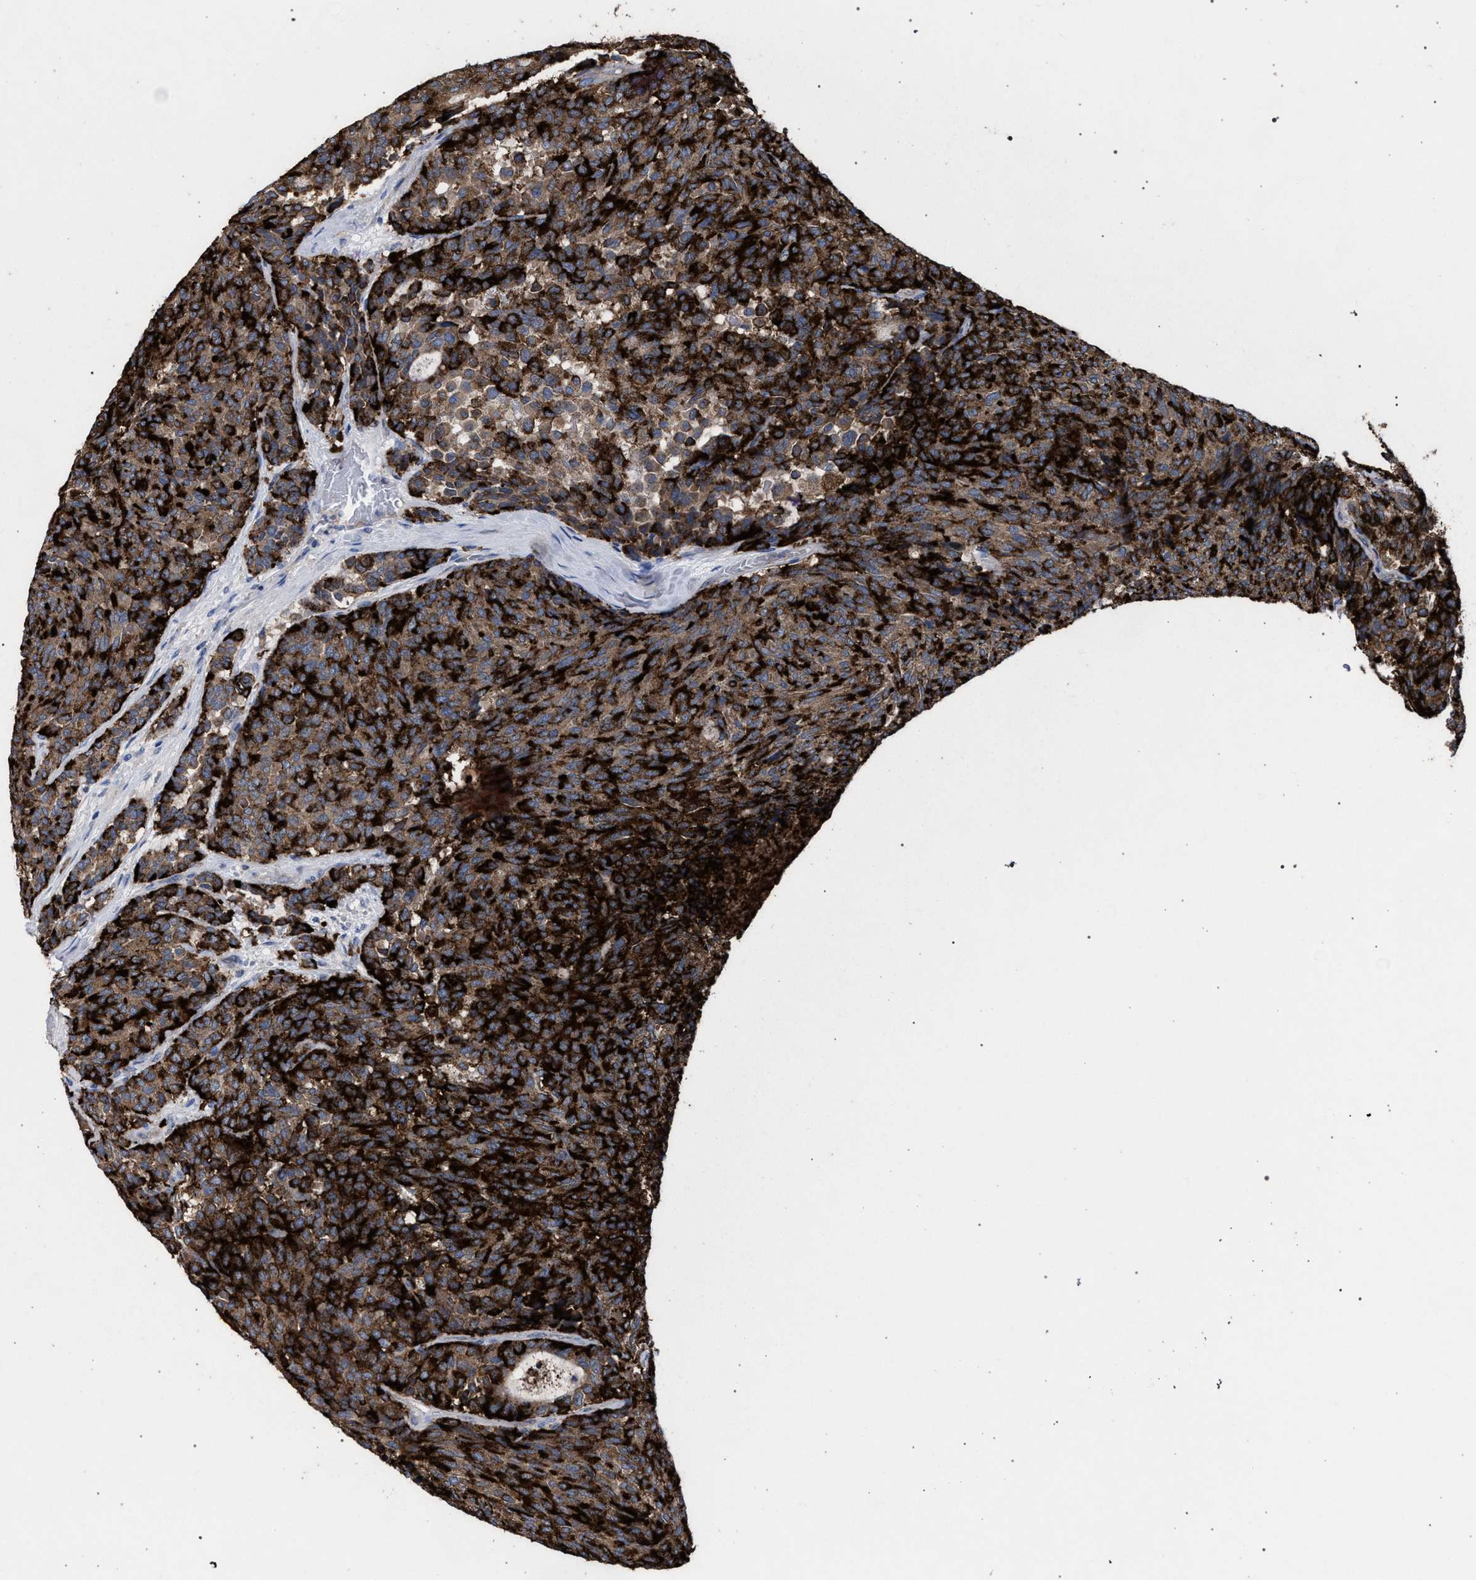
{"staining": {"intensity": "strong", "quantity": "25%-75%", "location": "cytoplasmic/membranous"}, "tissue": "carcinoid", "cell_type": "Tumor cells", "image_type": "cancer", "snomed": [{"axis": "morphology", "description": "Carcinoid, malignant, NOS"}, {"axis": "topography", "description": "Pancreas"}], "caption": "The photomicrograph reveals immunohistochemical staining of carcinoid. There is strong cytoplasmic/membranous positivity is identified in about 25%-75% of tumor cells.", "gene": "GMPR", "patient": {"sex": "female", "age": 54}}